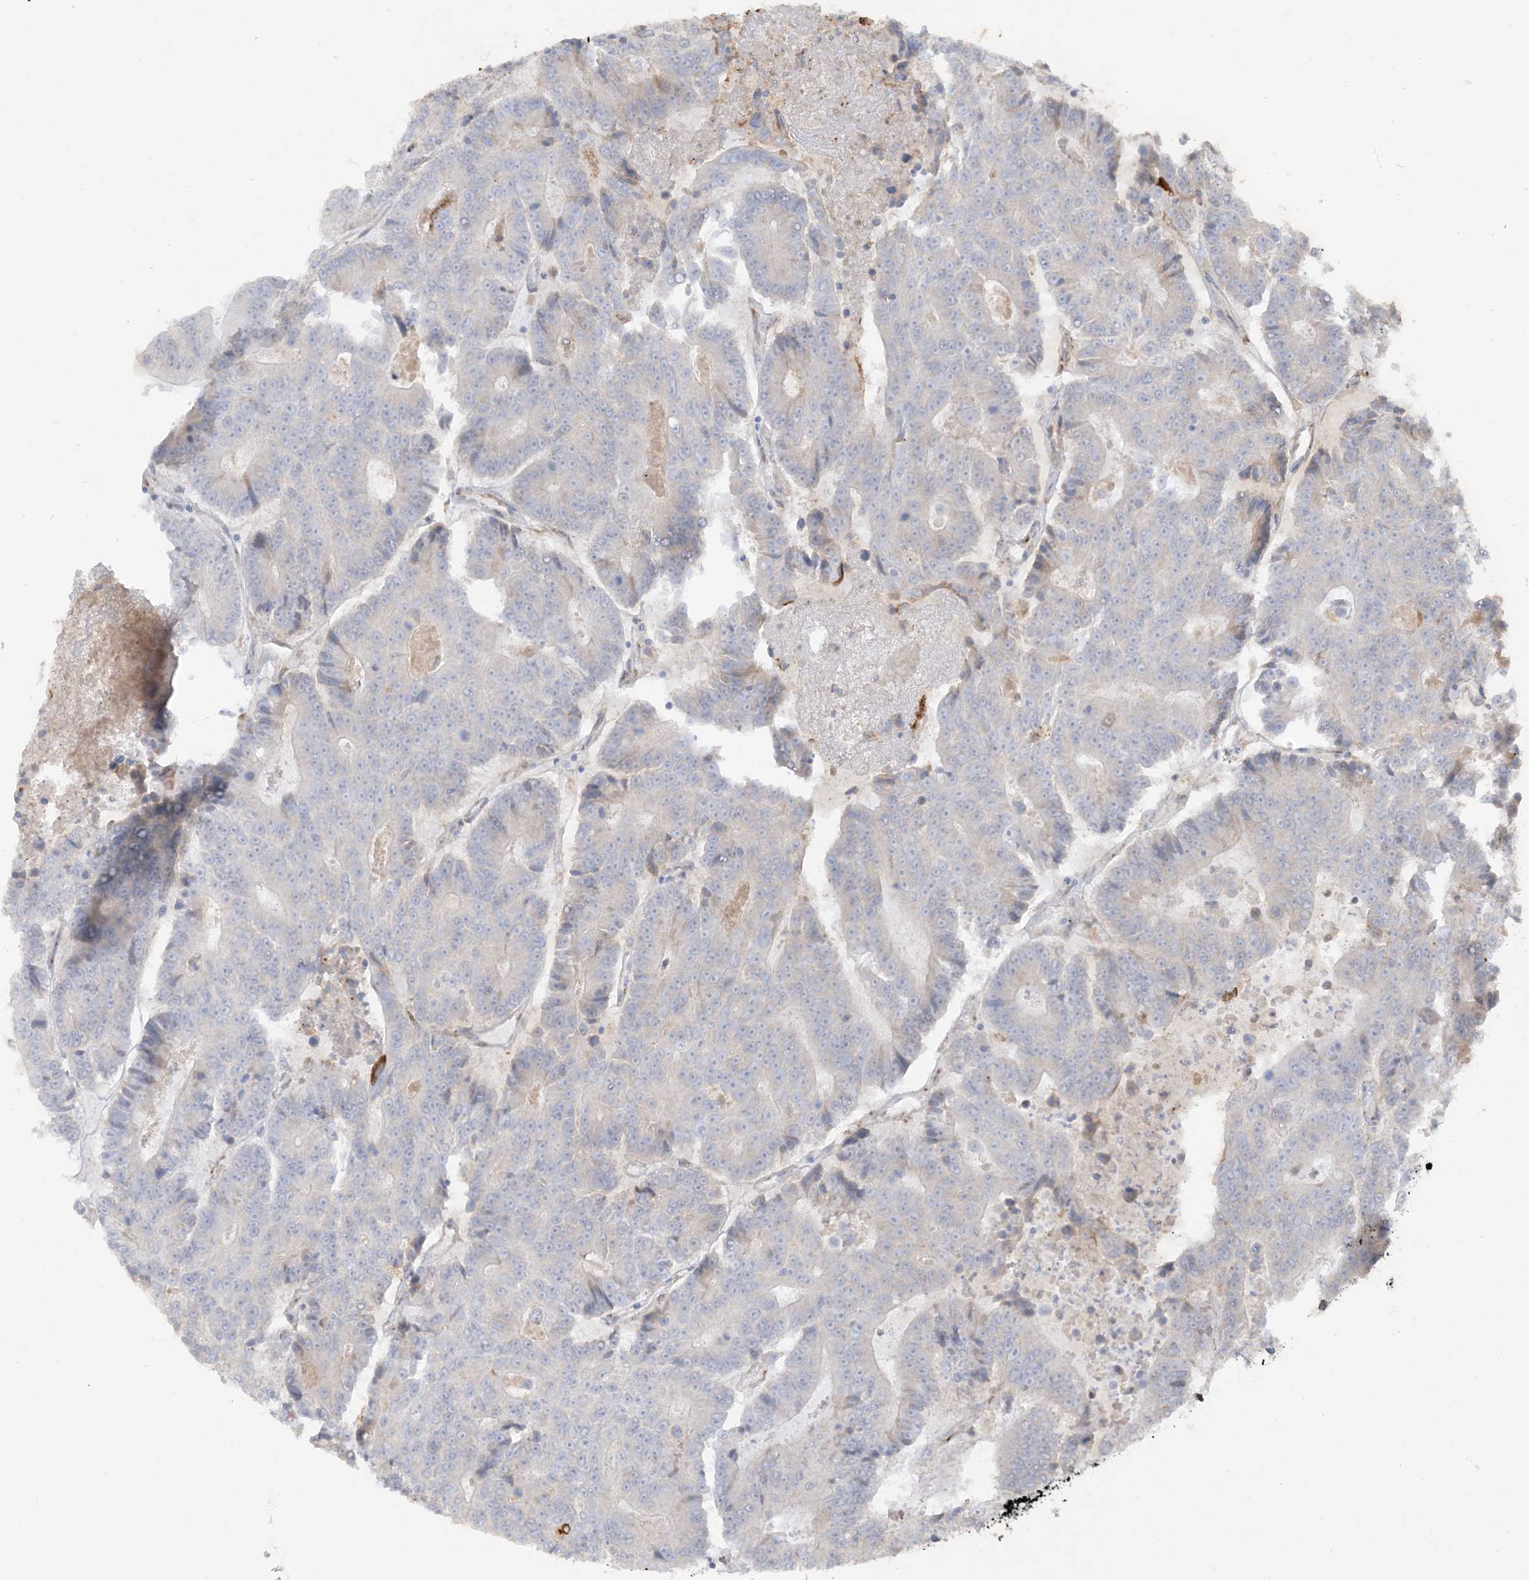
{"staining": {"intensity": "negative", "quantity": "none", "location": "none"}, "tissue": "colorectal cancer", "cell_type": "Tumor cells", "image_type": "cancer", "snomed": [{"axis": "morphology", "description": "Adenocarcinoma, NOS"}, {"axis": "topography", "description": "Colon"}], "caption": "This is an immunohistochemistry micrograph of colorectal cancer. There is no staining in tumor cells.", "gene": "LOXL3", "patient": {"sex": "male", "age": 83}}